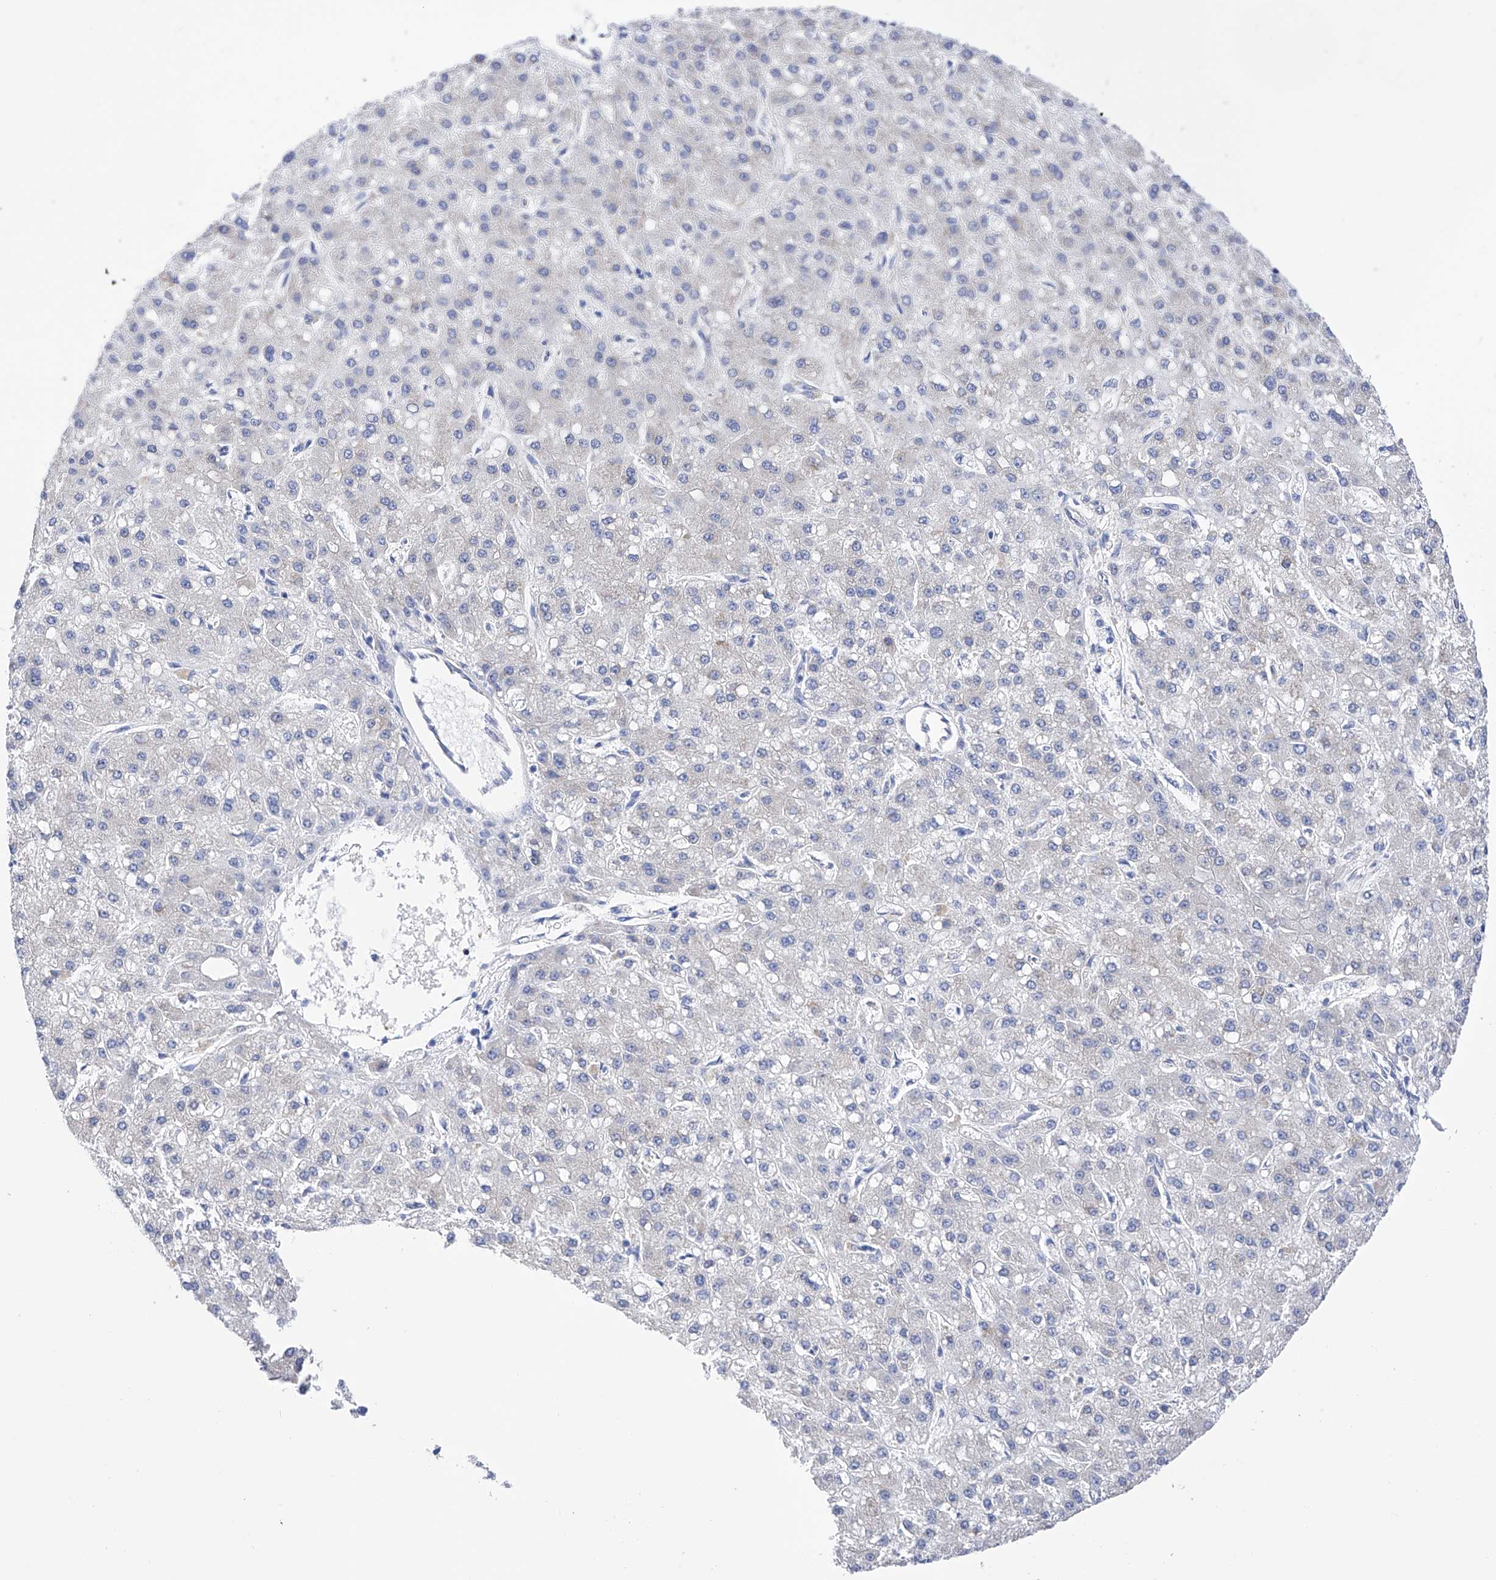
{"staining": {"intensity": "negative", "quantity": "none", "location": "none"}, "tissue": "liver cancer", "cell_type": "Tumor cells", "image_type": "cancer", "snomed": [{"axis": "morphology", "description": "Carcinoma, Hepatocellular, NOS"}, {"axis": "topography", "description": "Liver"}], "caption": "Micrograph shows no significant protein staining in tumor cells of liver hepatocellular carcinoma.", "gene": "PDIA5", "patient": {"sex": "male", "age": 67}}